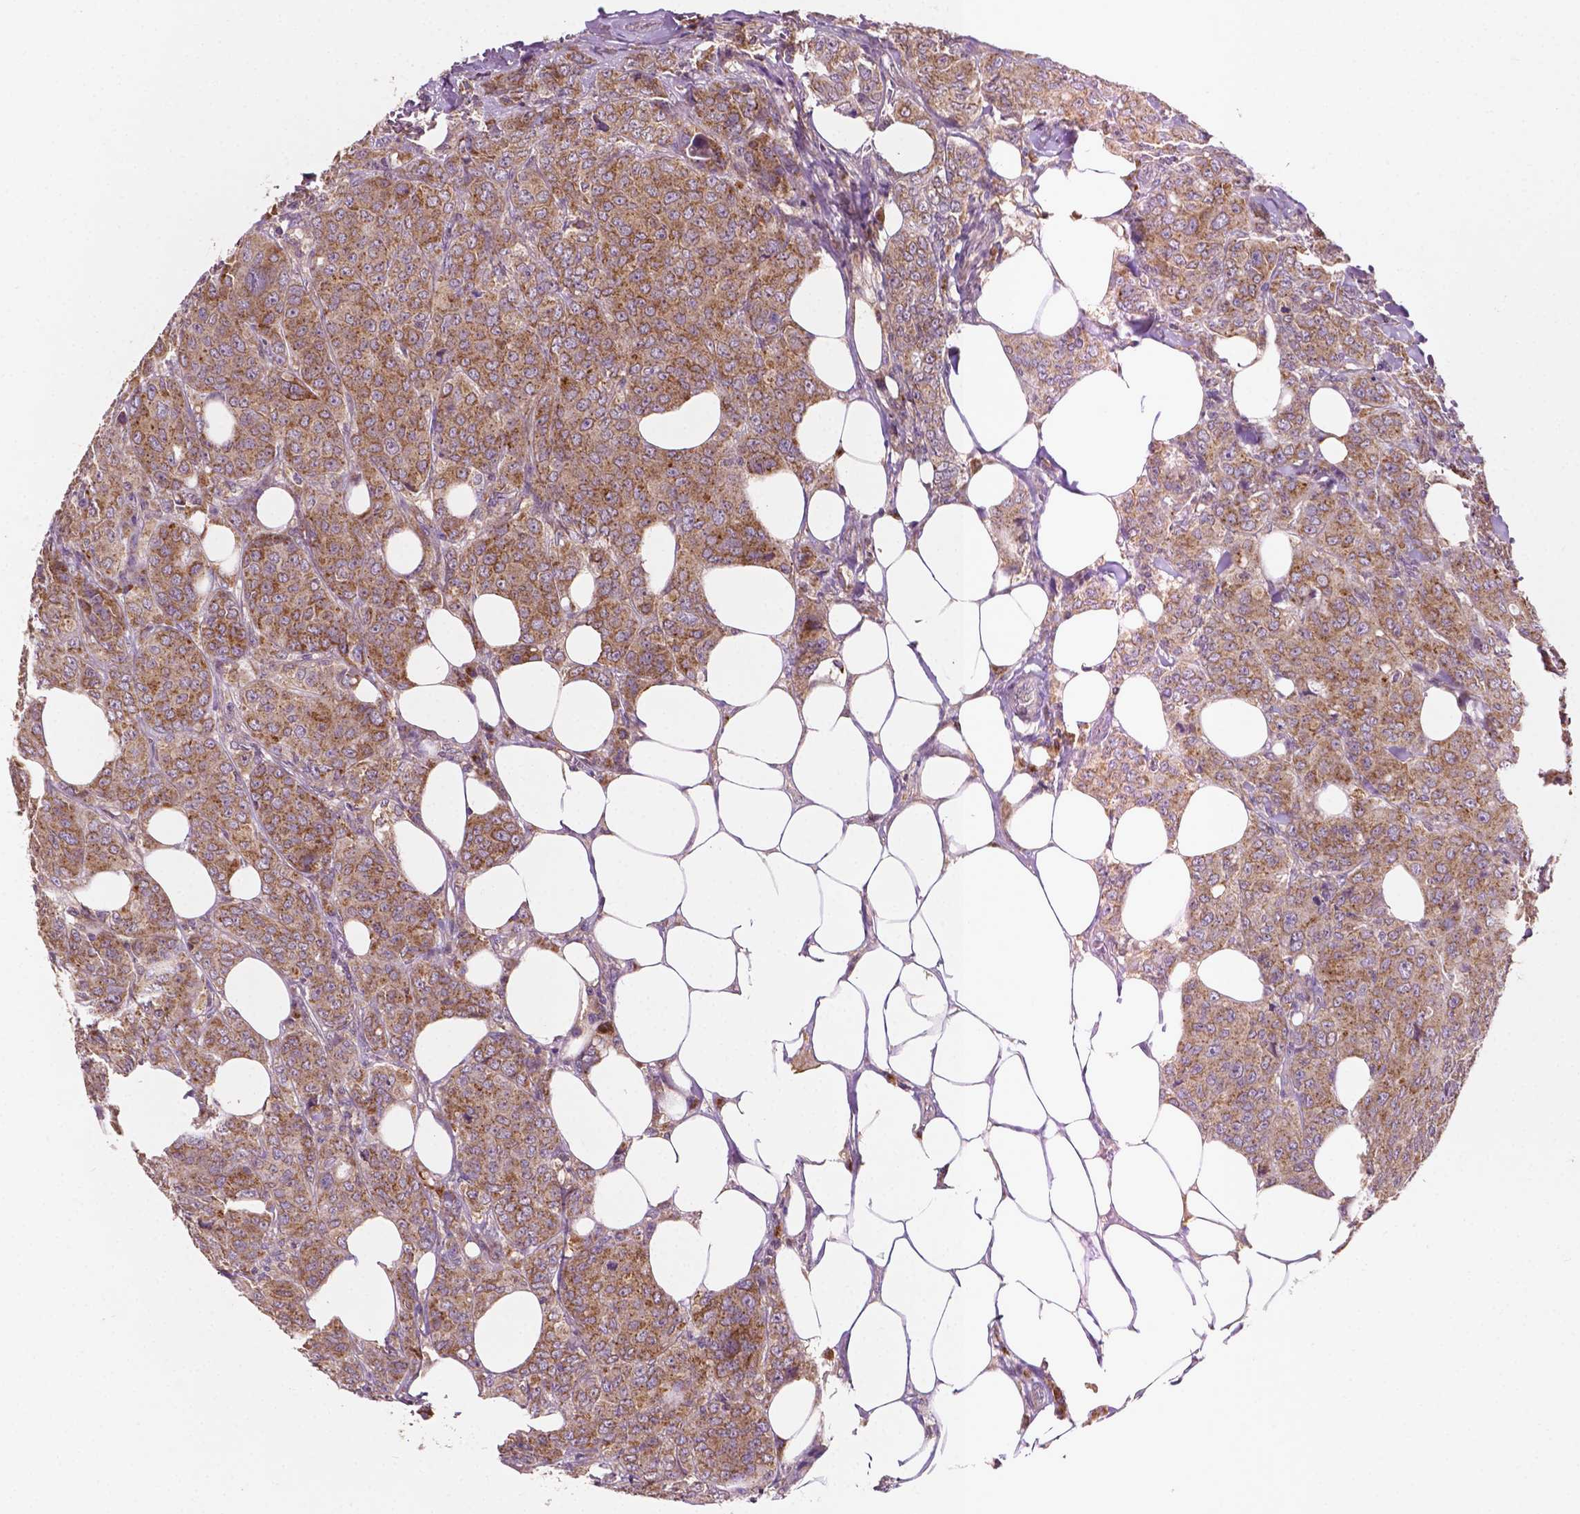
{"staining": {"intensity": "moderate", "quantity": ">75%", "location": "cytoplasmic/membranous"}, "tissue": "breast cancer", "cell_type": "Tumor cells", "image_type": "cancer", "snomed": [{"axis": "morphology", "description": "Duct carcinoma"}, {"axis": "topography", "description": "Breast"}], "caption": "There is medium levels of moderate cytoplasmic/membranous staining in tumor cells of invasive ductal carcinoma (breast), as demonstrated by immunohistochemical staining (brown color).", "gene": "EBAG9", "patient": {"sex": "female", "age": 43}}